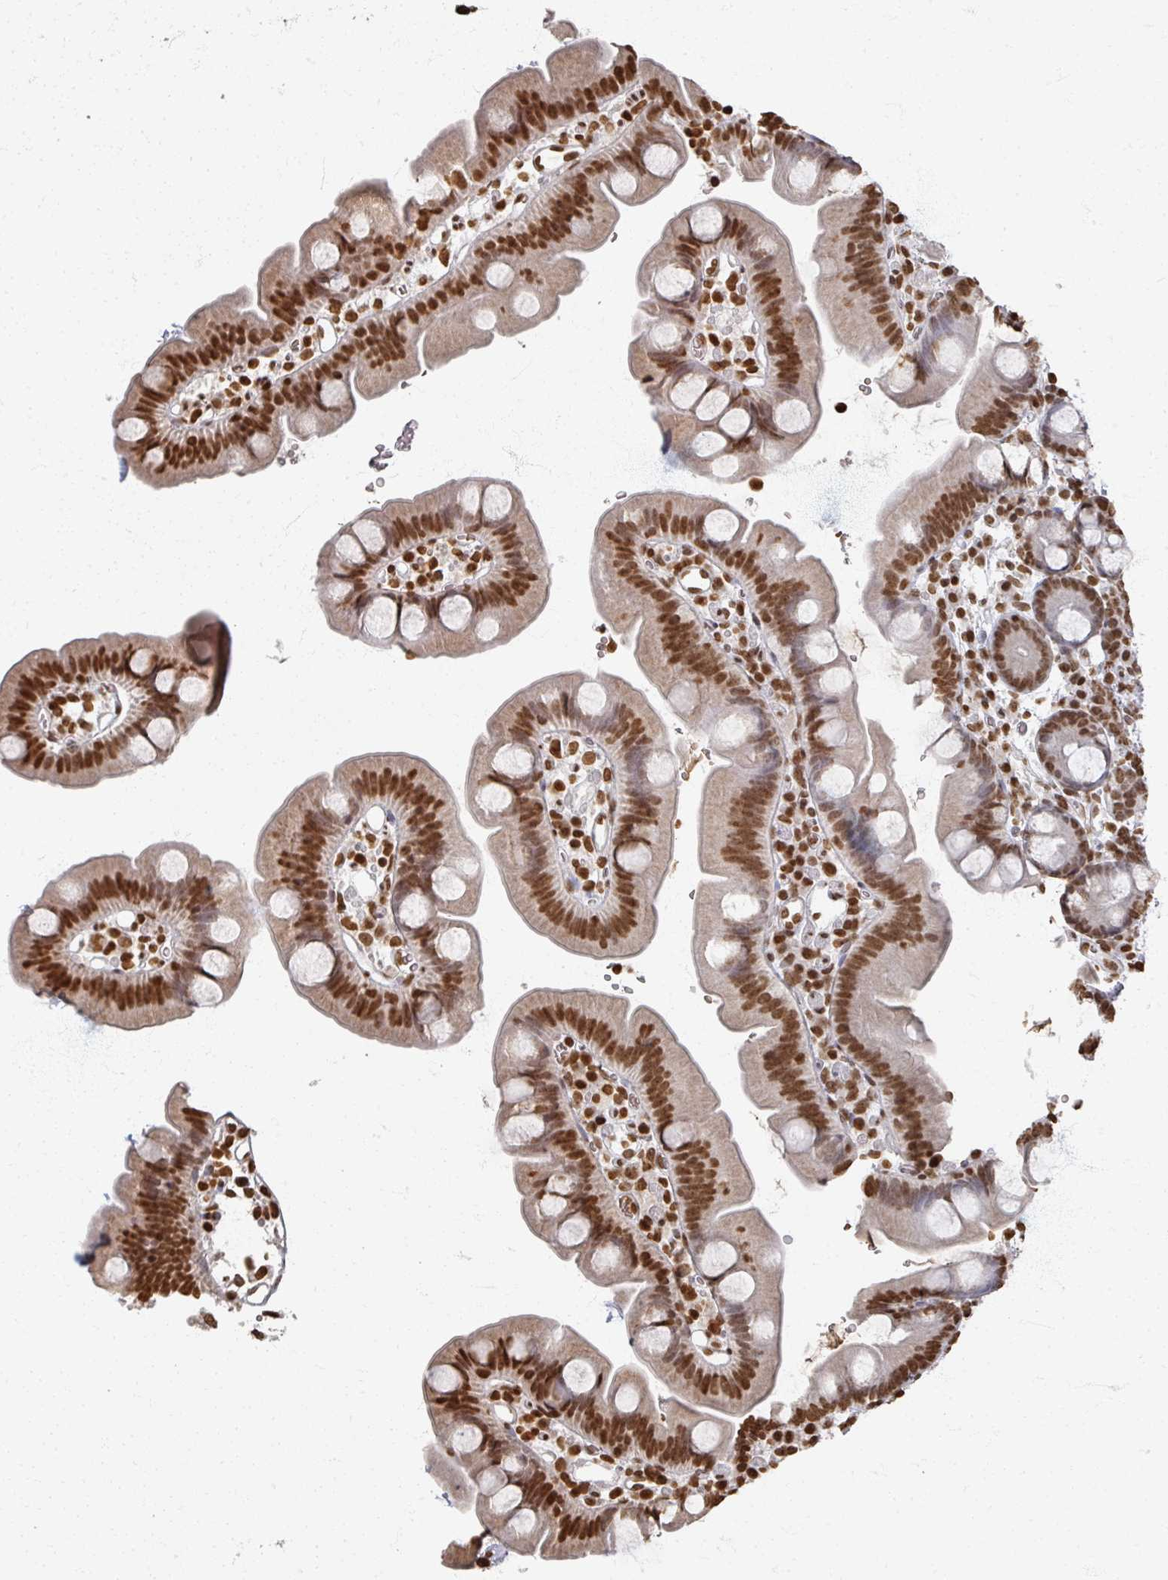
{"staining": {"intensity": "moderate", "quantity": ">75%", "location": "nuclear"}, "tissue": "small intestine", "cell_type": "Glandular cells", "image_type": "normal", "snomed": [{"axis": "morphology", "description": "Normal tissue, NOS"}, {"axis": "topography", "description": "Small intestine"}], "caption": "Immunohistochemistry (IHC) image of normal small intestine: human small intestine stained using immunohistochemistry displays medium levels of moderate protein expression localized specifically in the nuclear of glandular cells, appearing as a nuclear brown color.", "gene": "DCUN1D5", "patient": {"sex": "female", "age": 68}}